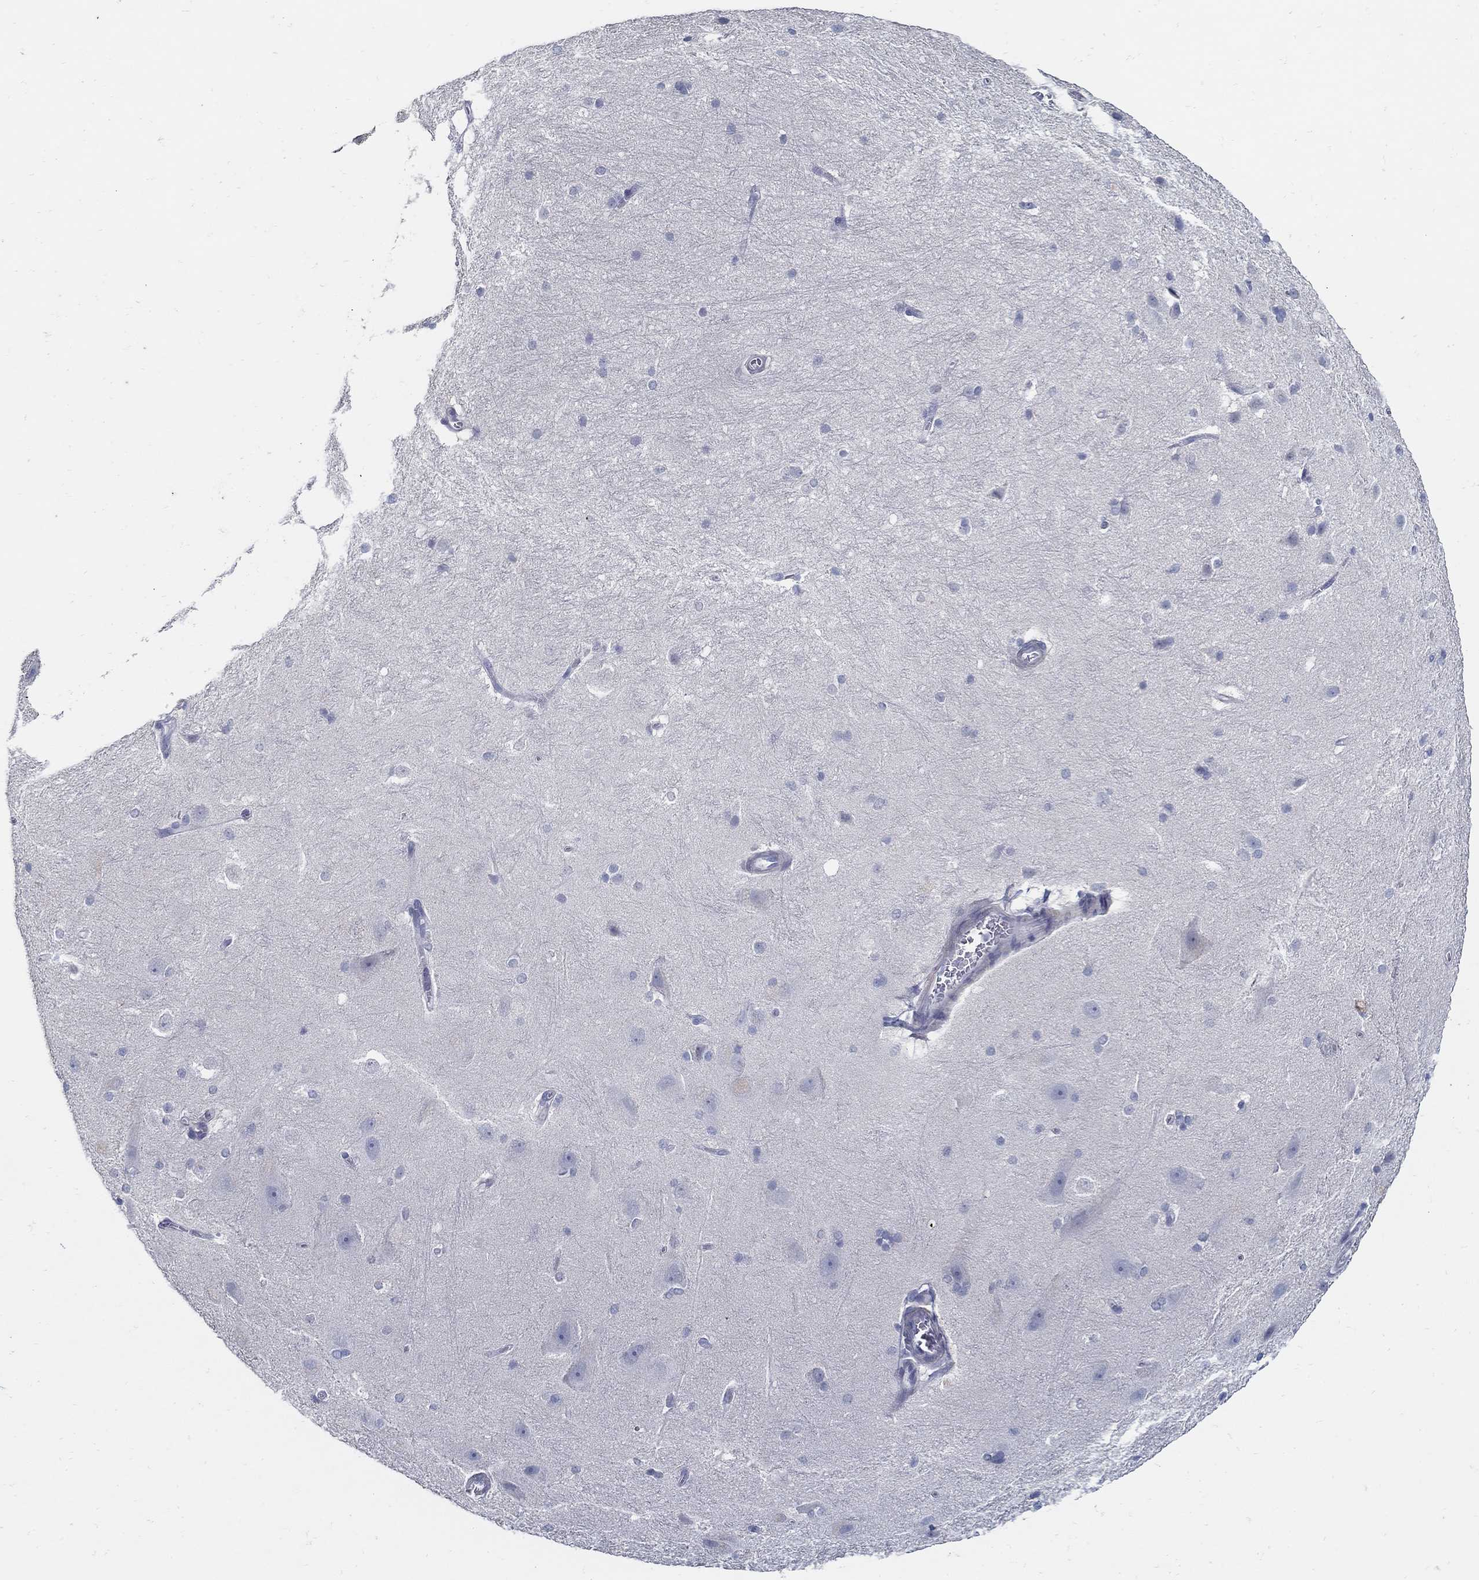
{"staining": {"intensity": "negative", "quantity": "none", "location": "none"}, "tissue": "hippocampus", "cell_type": "Glial cells", "image_type": "normal", "snomed": [{"axis": "morphology", "description": "Normal tissue, NOS"}, {"axis": "topography", "description": "Cerebral cortex"}, {"axis": "topography", "description": "Hippocampus"}], "caption": "This is an immunohistochemistry micrograph of normal human hippocampus. There is no staining in glial cells.", "gene": "USP29", "patient": {"sex": "female", "age": 19}}